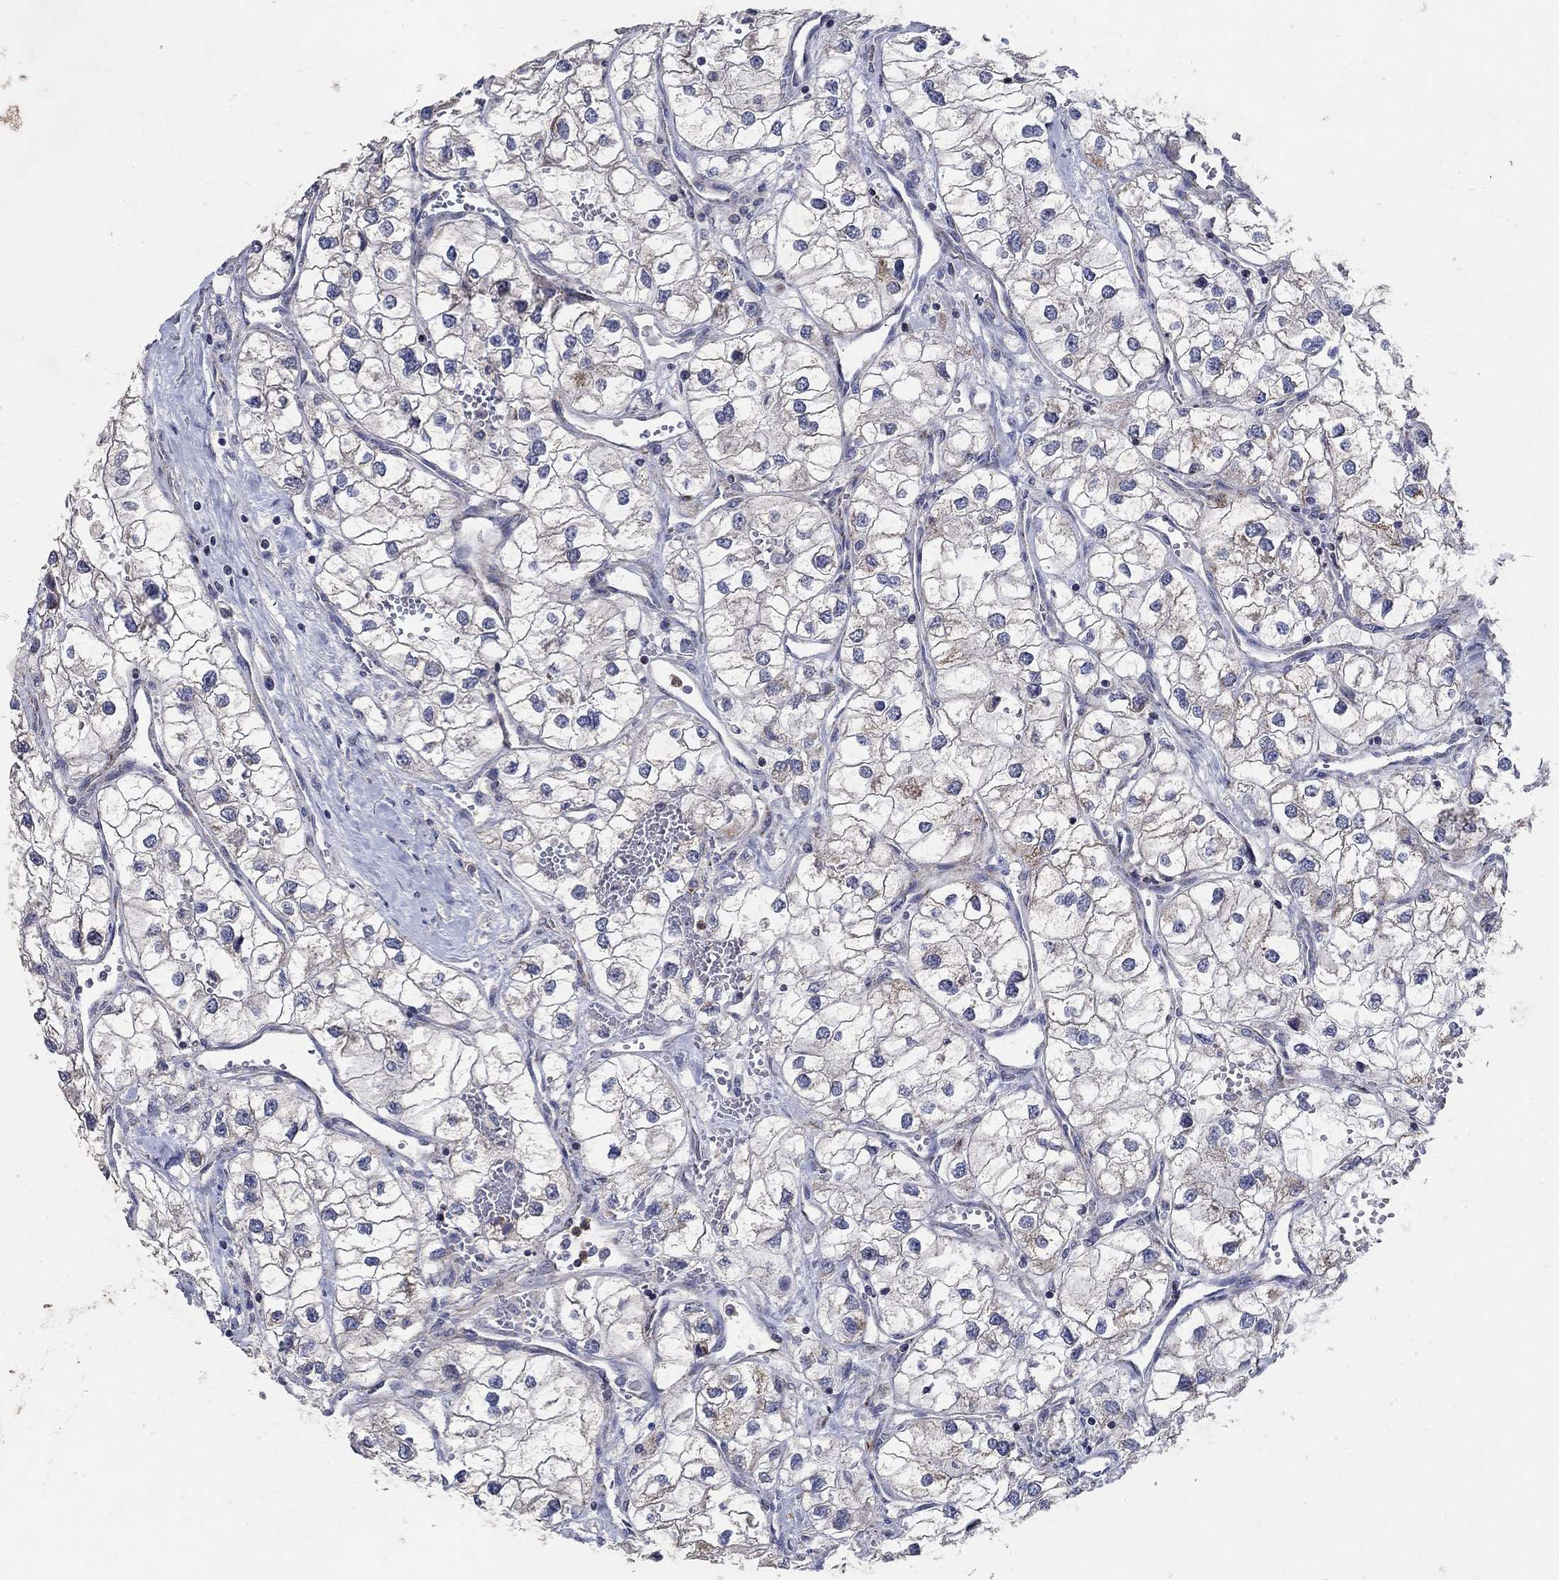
{"staining": {"intensity": "negative", "quantity": "none", "location": "none"}, "tissue": "renal cancer", "cell_type": "Tumor cells", "image_type": "cancer", "snomed": [{"axis": "morphology", "description": "Adenocarcinoma, NOS"}, {"axis": "topography", "description": "Kidney"}], "caption": "Micrograph shows no protein staining in tumor cells of renal cancer (adenocarcinoma) tissue. The staining was performed using DAB to visualize the protein expression in brown, while the nuclei were stained in blue with hematoxylin (Magnification: 20x).", "gene": "HMX2", "patient": {"sex": "male", "age": 59}}